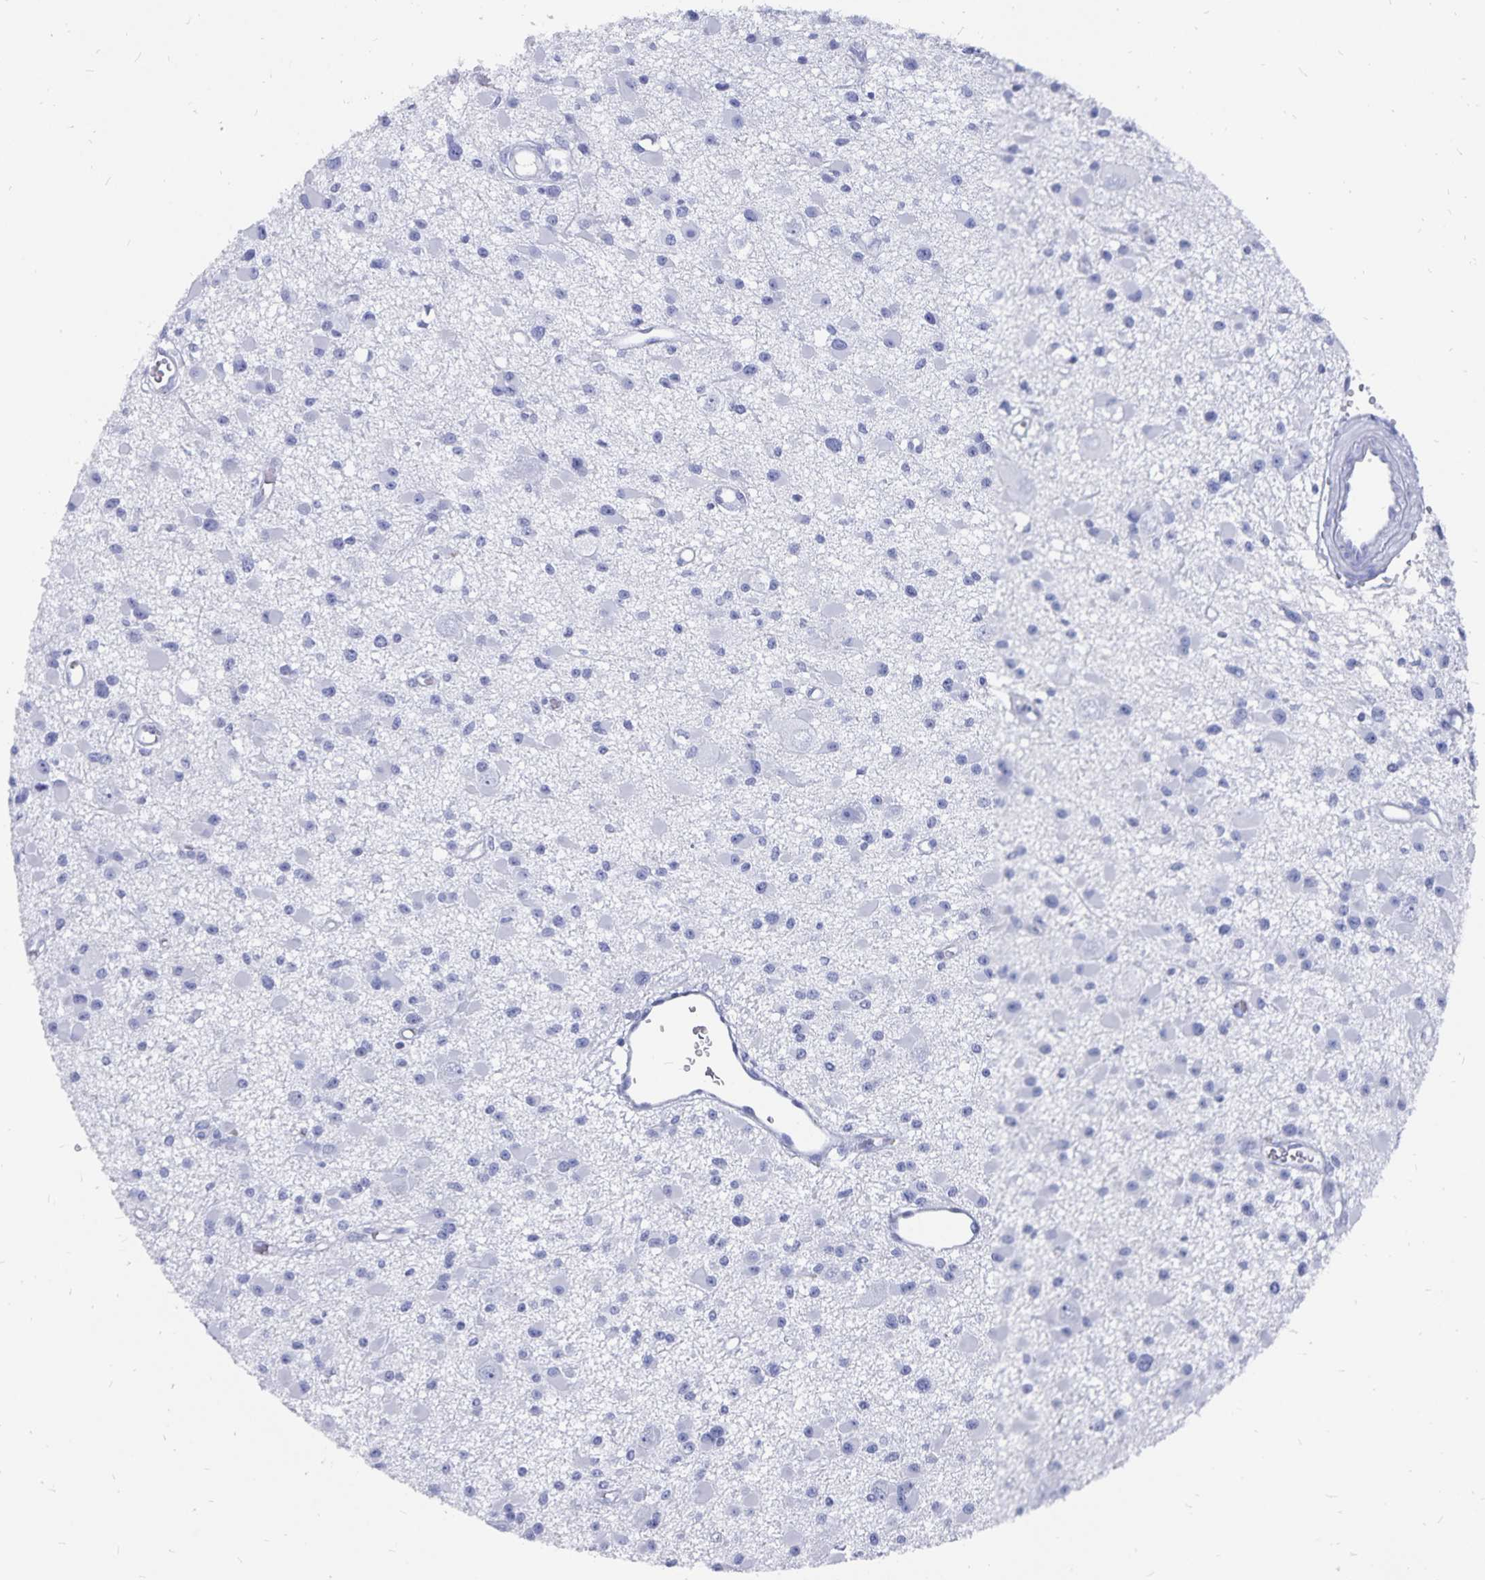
{"staining": {"intensity": "negative", "quantity": "none", "location": "none"}, "tissue": "glioma", "cell_type": "Tumor cells", "image_type": "cancer", "snomed": [{"axis": "morphology", "description": "Glioma, malignant, High grade"}, {"axis": "topography", "description": "Brain"}], "caption": "IHC image of glioma stained for a protein (brown), which reveals no staining in tumor cells. (DAB immunohistochemistry (IHC) visualized using brightfield microscopy, high magnification).", "gene": "ADH1A", "patient": {"sex": "male", "age": 54}}